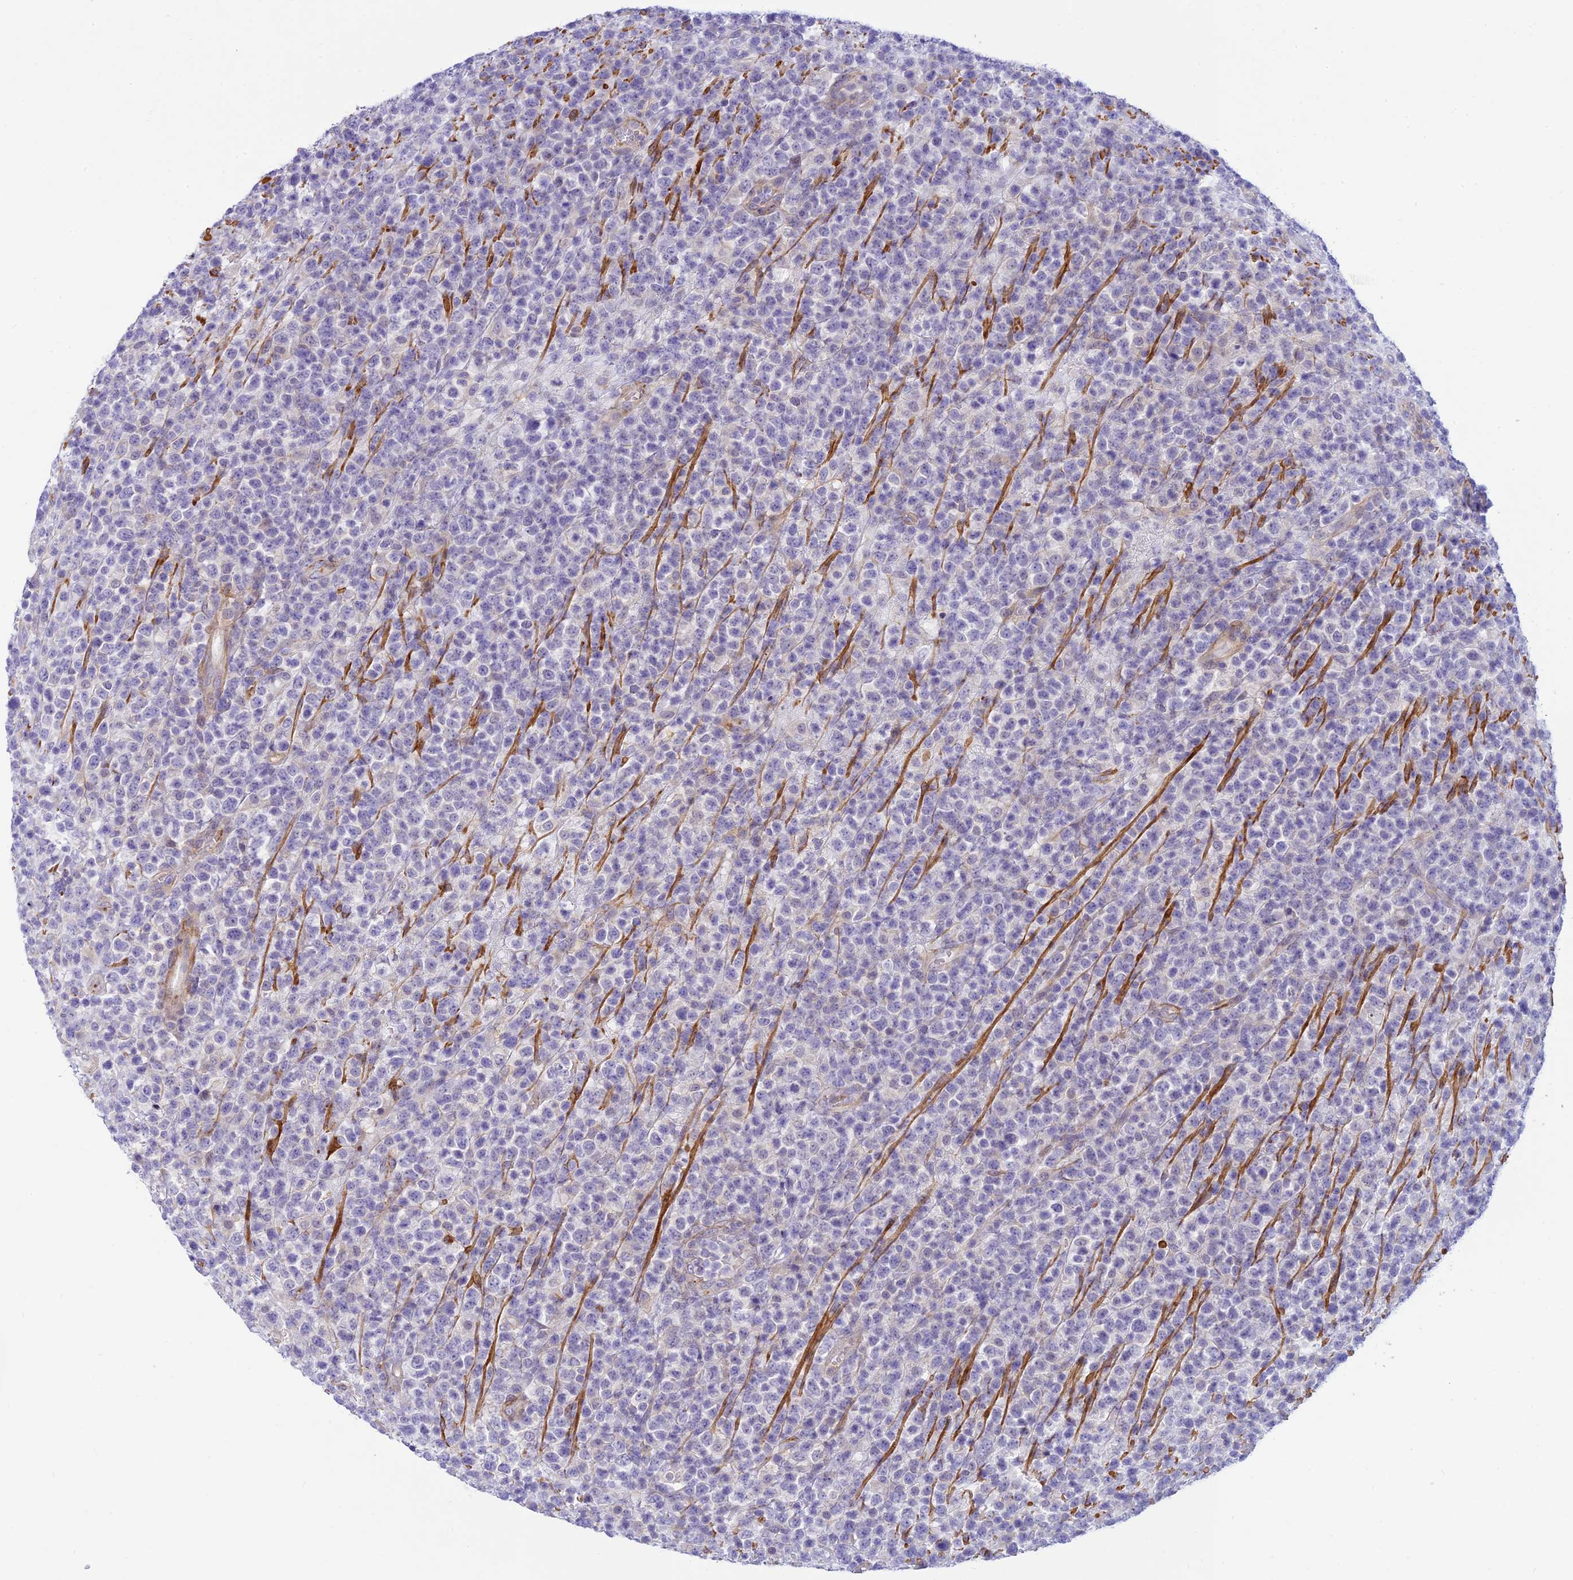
{"staining": {"intensity": "negative", "quantity": "none", "location": "none"}, "tissue": "lymphoma", "cell_type": "Tumor cells", "image_type": "cancer", "snomed": [{"axis": "morphology", "description": "Malignant lymphoma, non-Hodgkin's type, High grade"}, {"axis": "topography", "description": "Colon"}], "caption": "Immunohistochemistry histopathology image of neoplastic tissue: human high-grade malignant lymphoma, non-Hodgkin's type stained with DAB exhibits no significant protein positivity in tumor cells.", "gene": "FBXW4", "patient": {"sex": "female", "age": 53}}